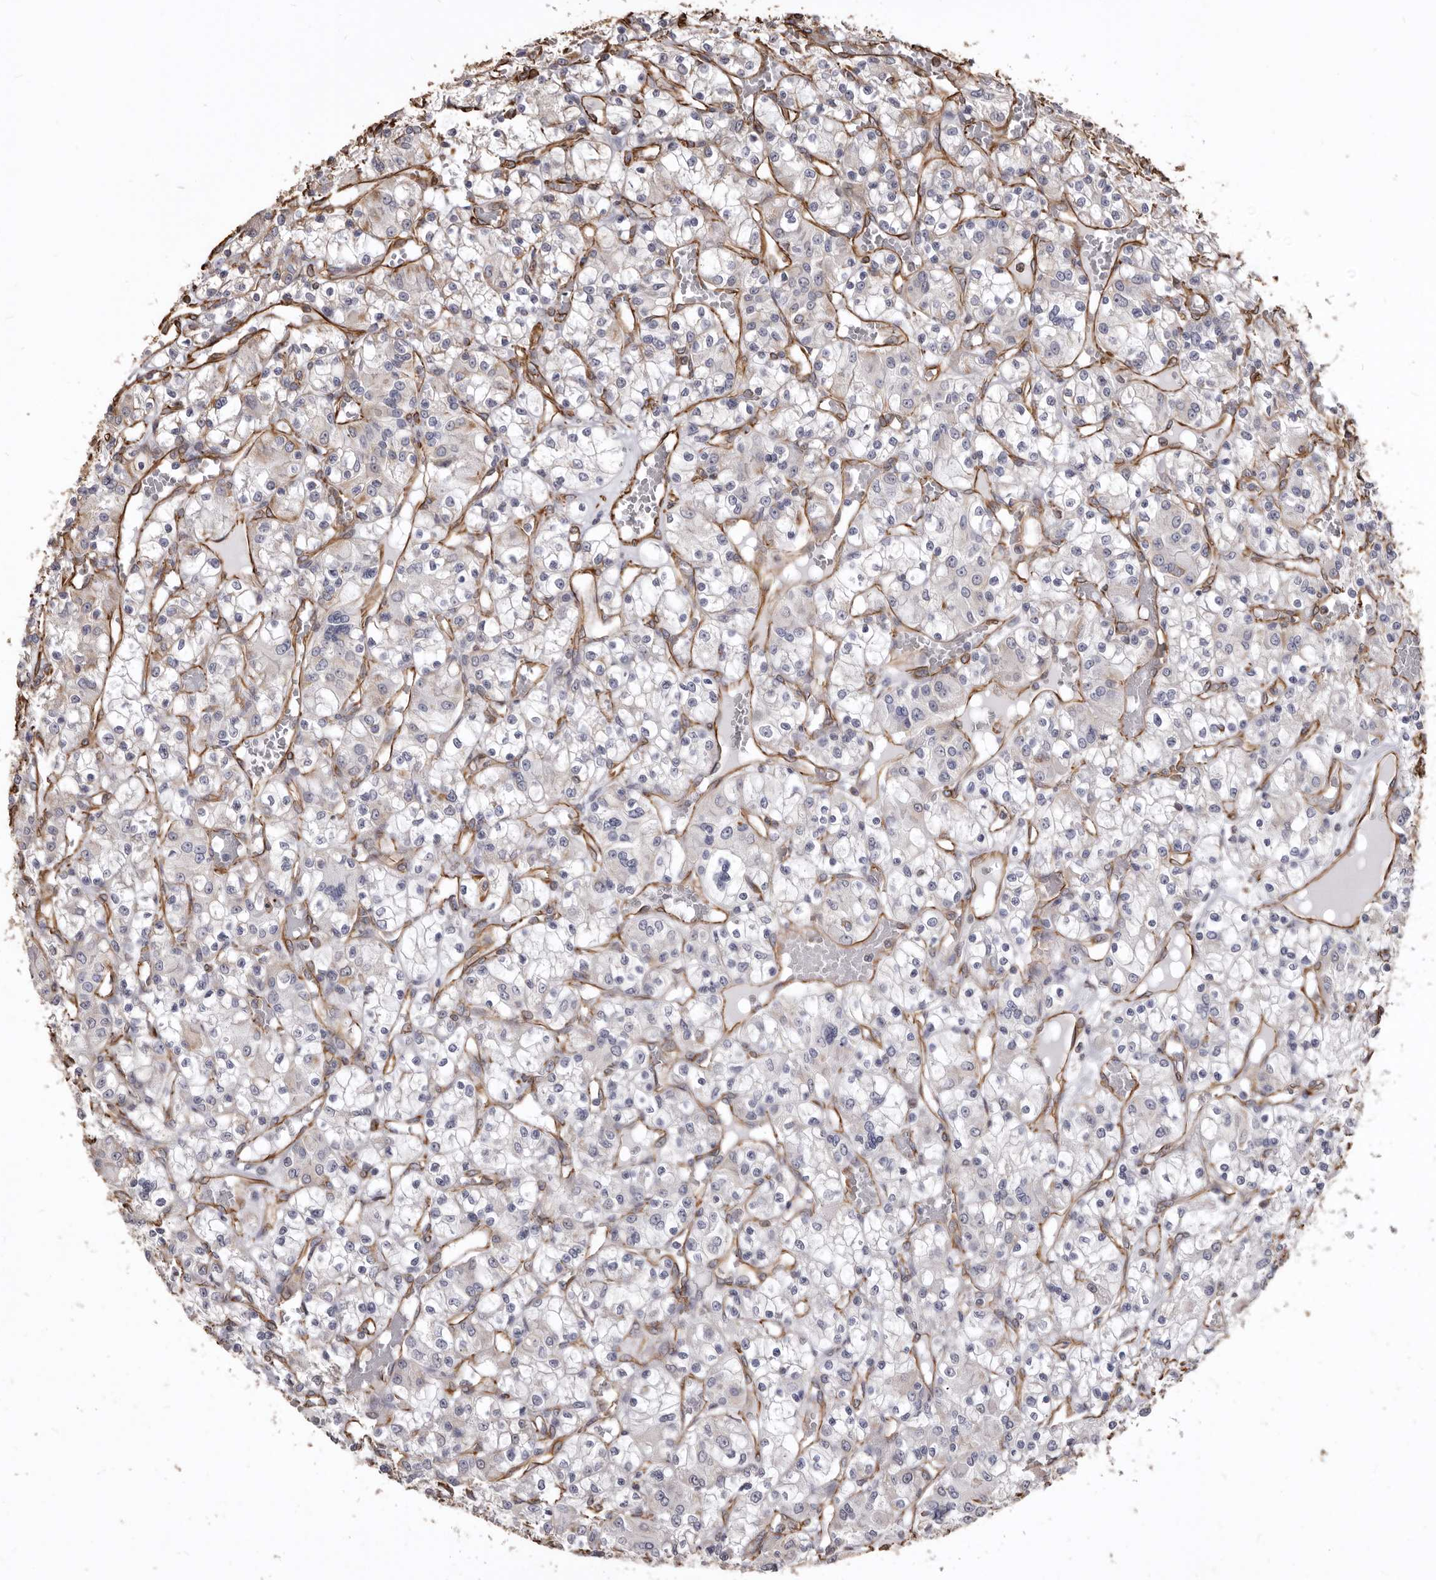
{"staining": {"intensity": "negative", "quantity": "none", "location": "none"}, "tissue": "renal cancer", "cell_type": "Tumor cells", "image_type": "cancer", "snomed": [{"axis": "morphology", "description": "Adenocarcinoma, NOS"}, {"axis": "topography", "description": "Kidney"}], "caption": "There is no significant expression in tumor cells of renal adenocarcinoma.", "gene": "MTURN", "patient": {"sex": "female", "age": 59}}